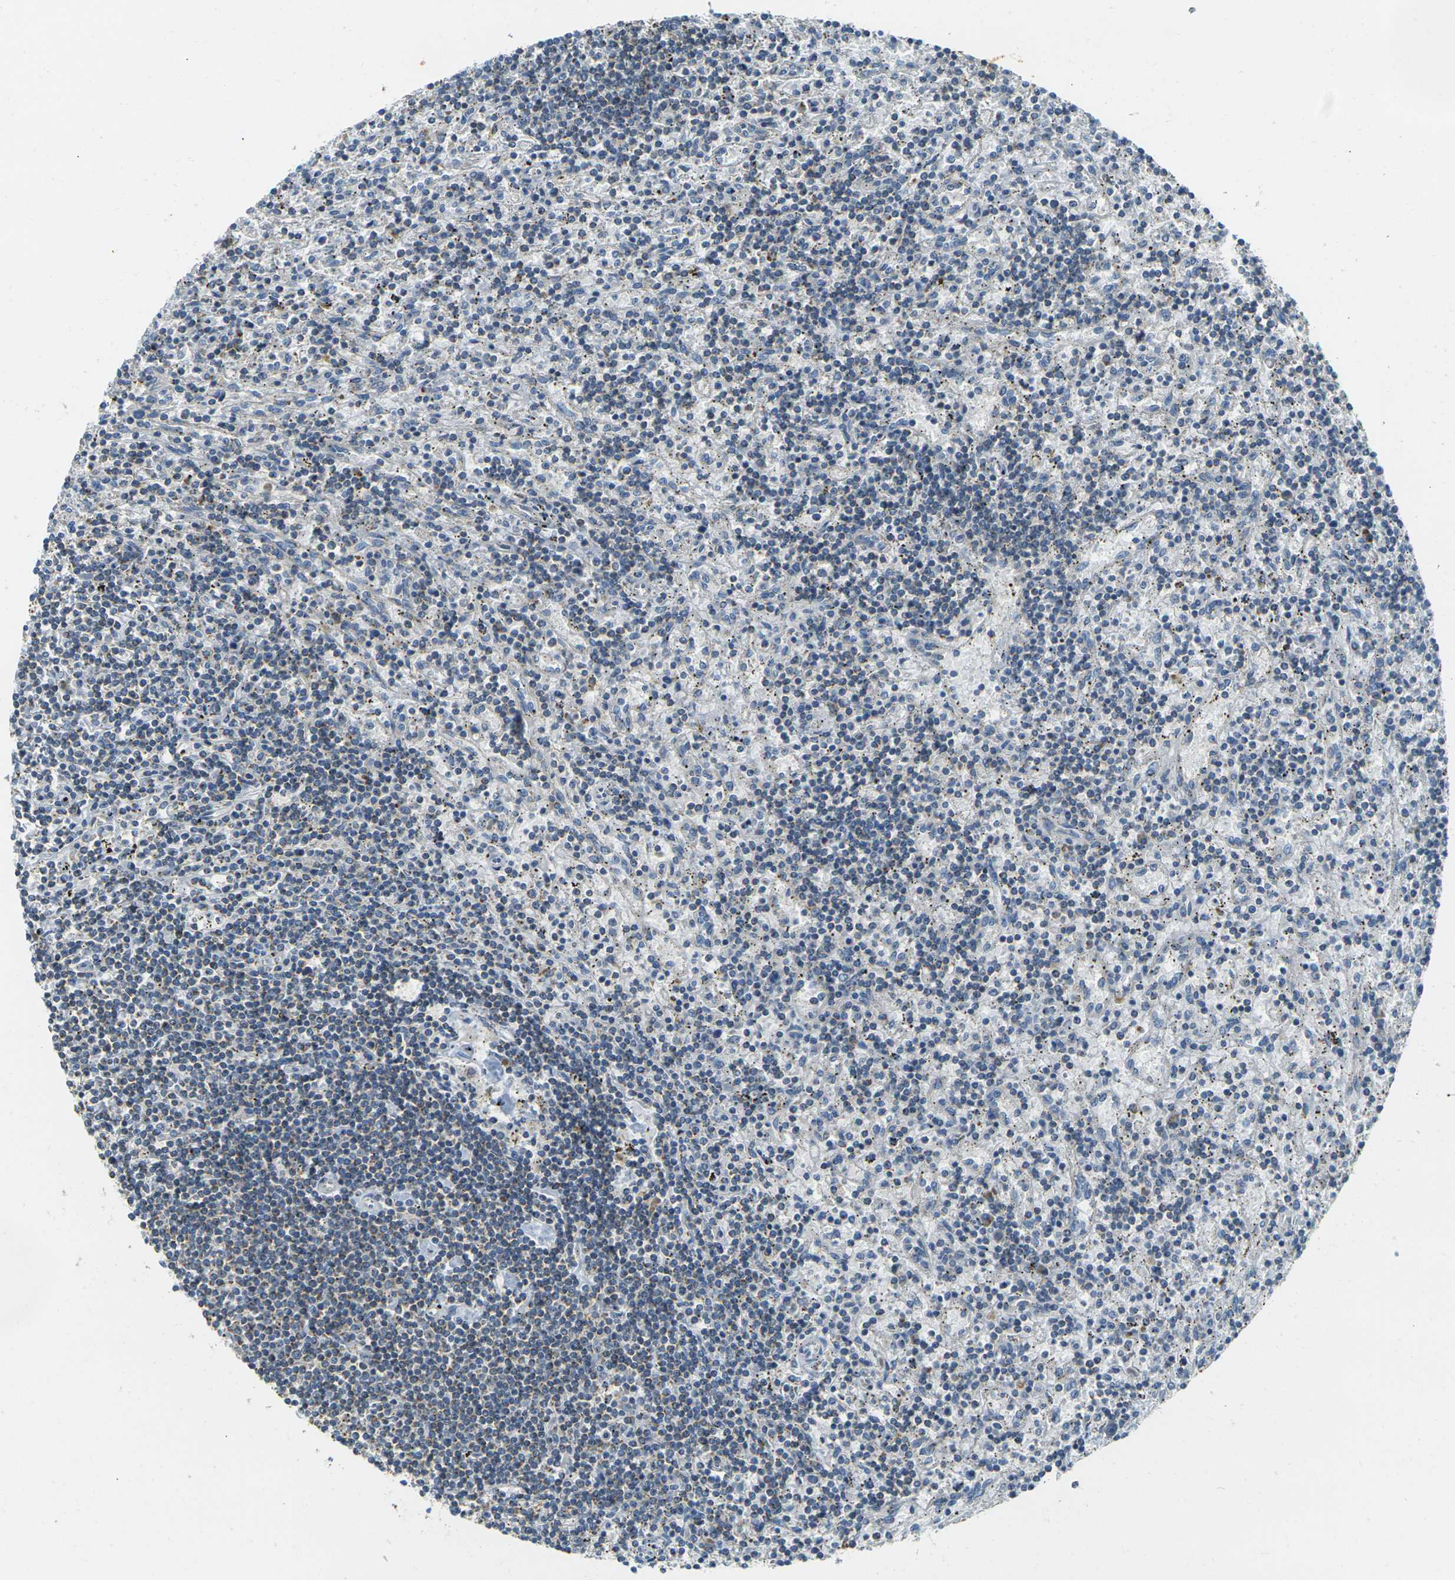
{"staining": {"intensity": "negative", "quantity": "none", "location": "none"}, "tissue": "lymphoma", "cell_type": "Tumor cells", "image_type": "cancer", "snomed": [{"axis": "morphology", "description": "Malignant lymphoma, non-Hodgkin's type, Low grade"}, {"axis": "topography", "description": "Spleen"}], "caption": "Histopathology image shows no protein expression in tumor cells of lymphoma tissue.", "gene": "PARD6B", "patient": {"sex": "male", "age": 76}}